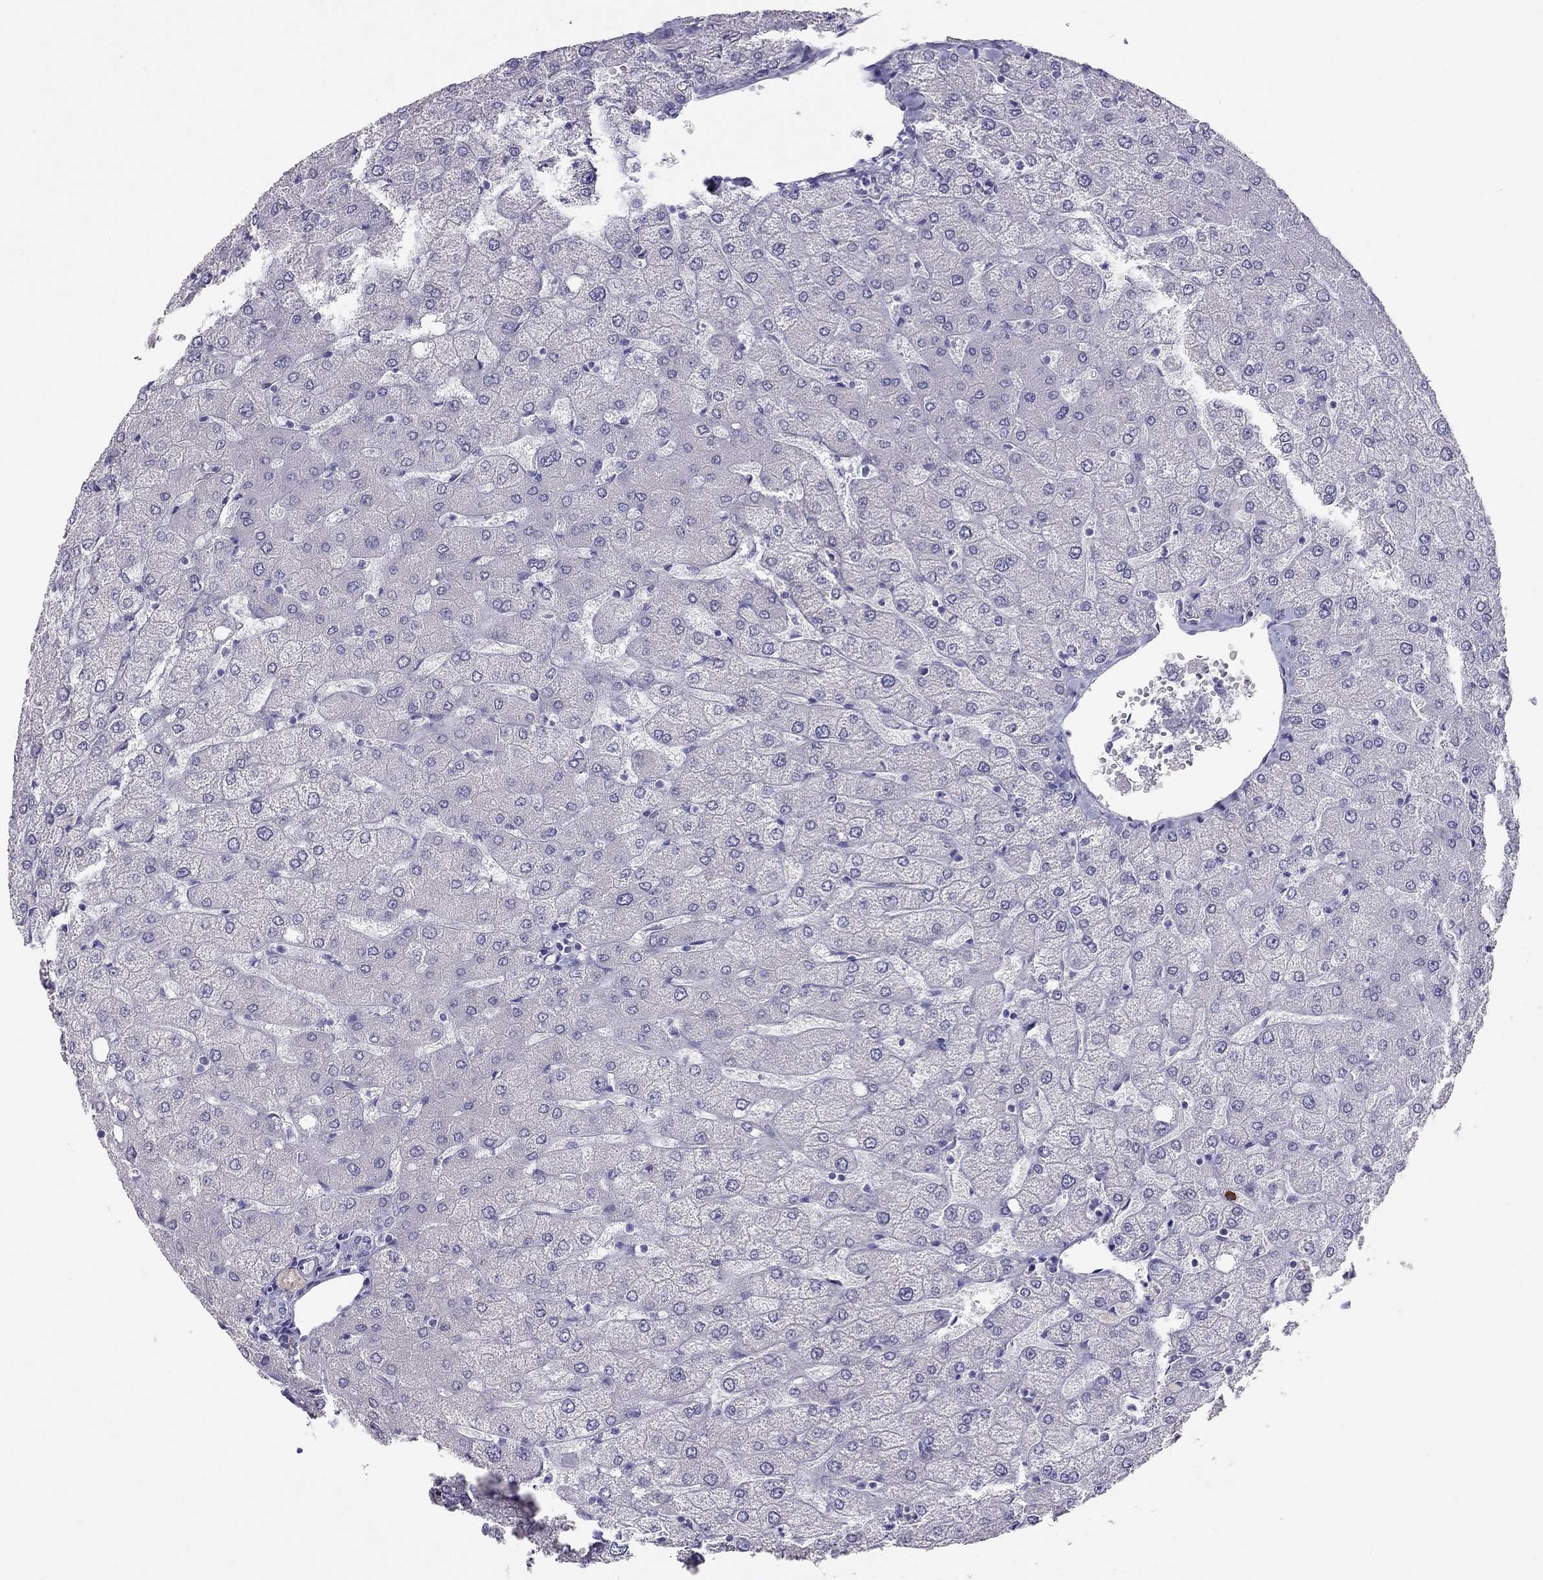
{"staining": {"intensity": "negative", "quantity": "none", "location": "none"}, "tissue": "liver", "cell_type": "Cholangiocytes", "image_type": "normal", "snomed": [{"axis": "morphology", "description": "Normal tissue, NOS"}, {"axis": "topography", "description": "Liver"}], "caption": "Immunohistochemistry micrograph of benign liver stained for a protein (brown), which shows no staining in cholangiocytes.", "gene": "IL17REL", "patient": {"sex": "female", "age": 54}}